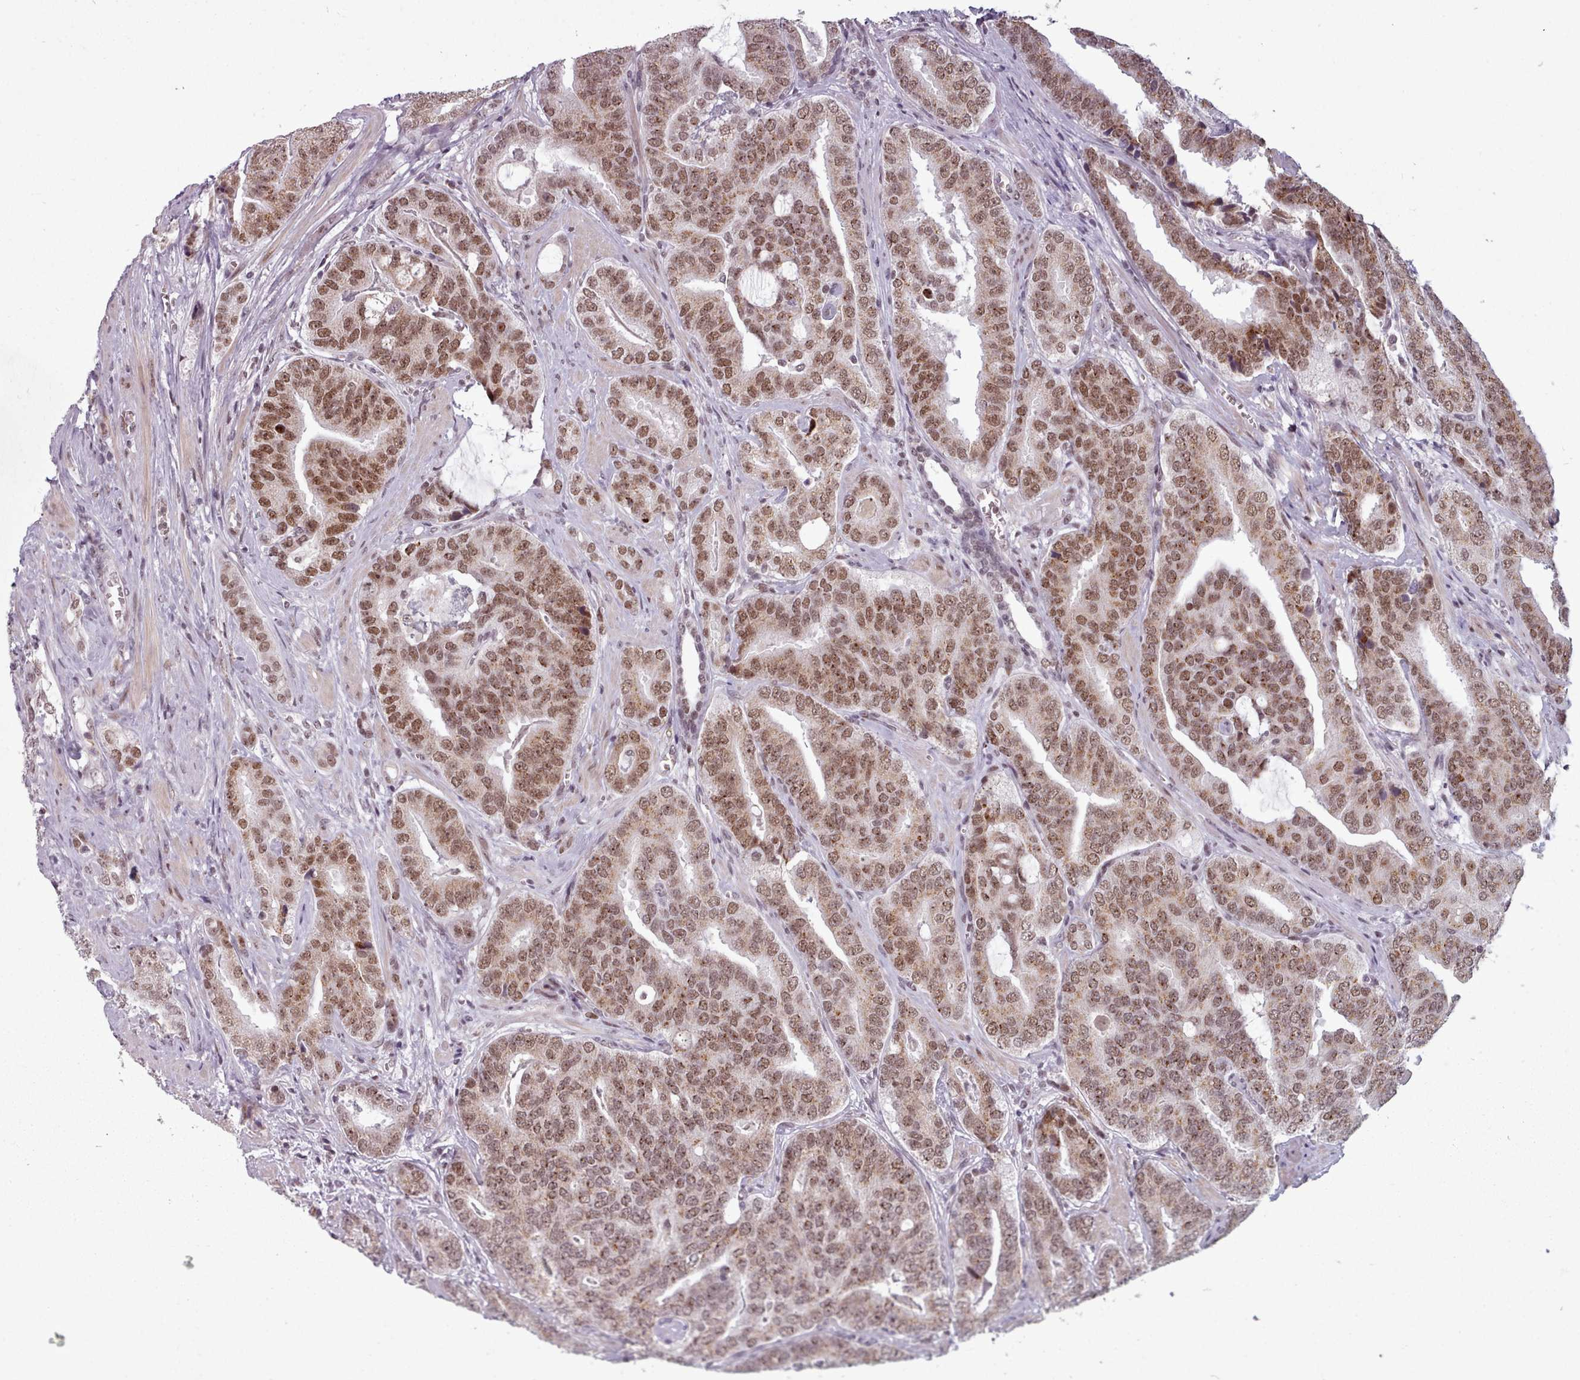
{"staining": {"intensity": "moderate", "quantity": ">75%", "location": "nuclear"}, "tissue": "prostate cancer", "cell_type": "Tumor cells", "image_type": "cancer", "snomed": [{"axis": "morphology", "description": "Adenocarcinoma, High grade"}, {"axis": "topography", "description": "Prostate"}], "caption": "About >75% of tumor cells in human prostate cancer (adenocarcinoma (high-grade)) reveal moderate nuclear protein positivity as visualized by brown immunohistochemical staining.", "gene": "SRSF9", "patient": {"sex": "male", "age": 55}}